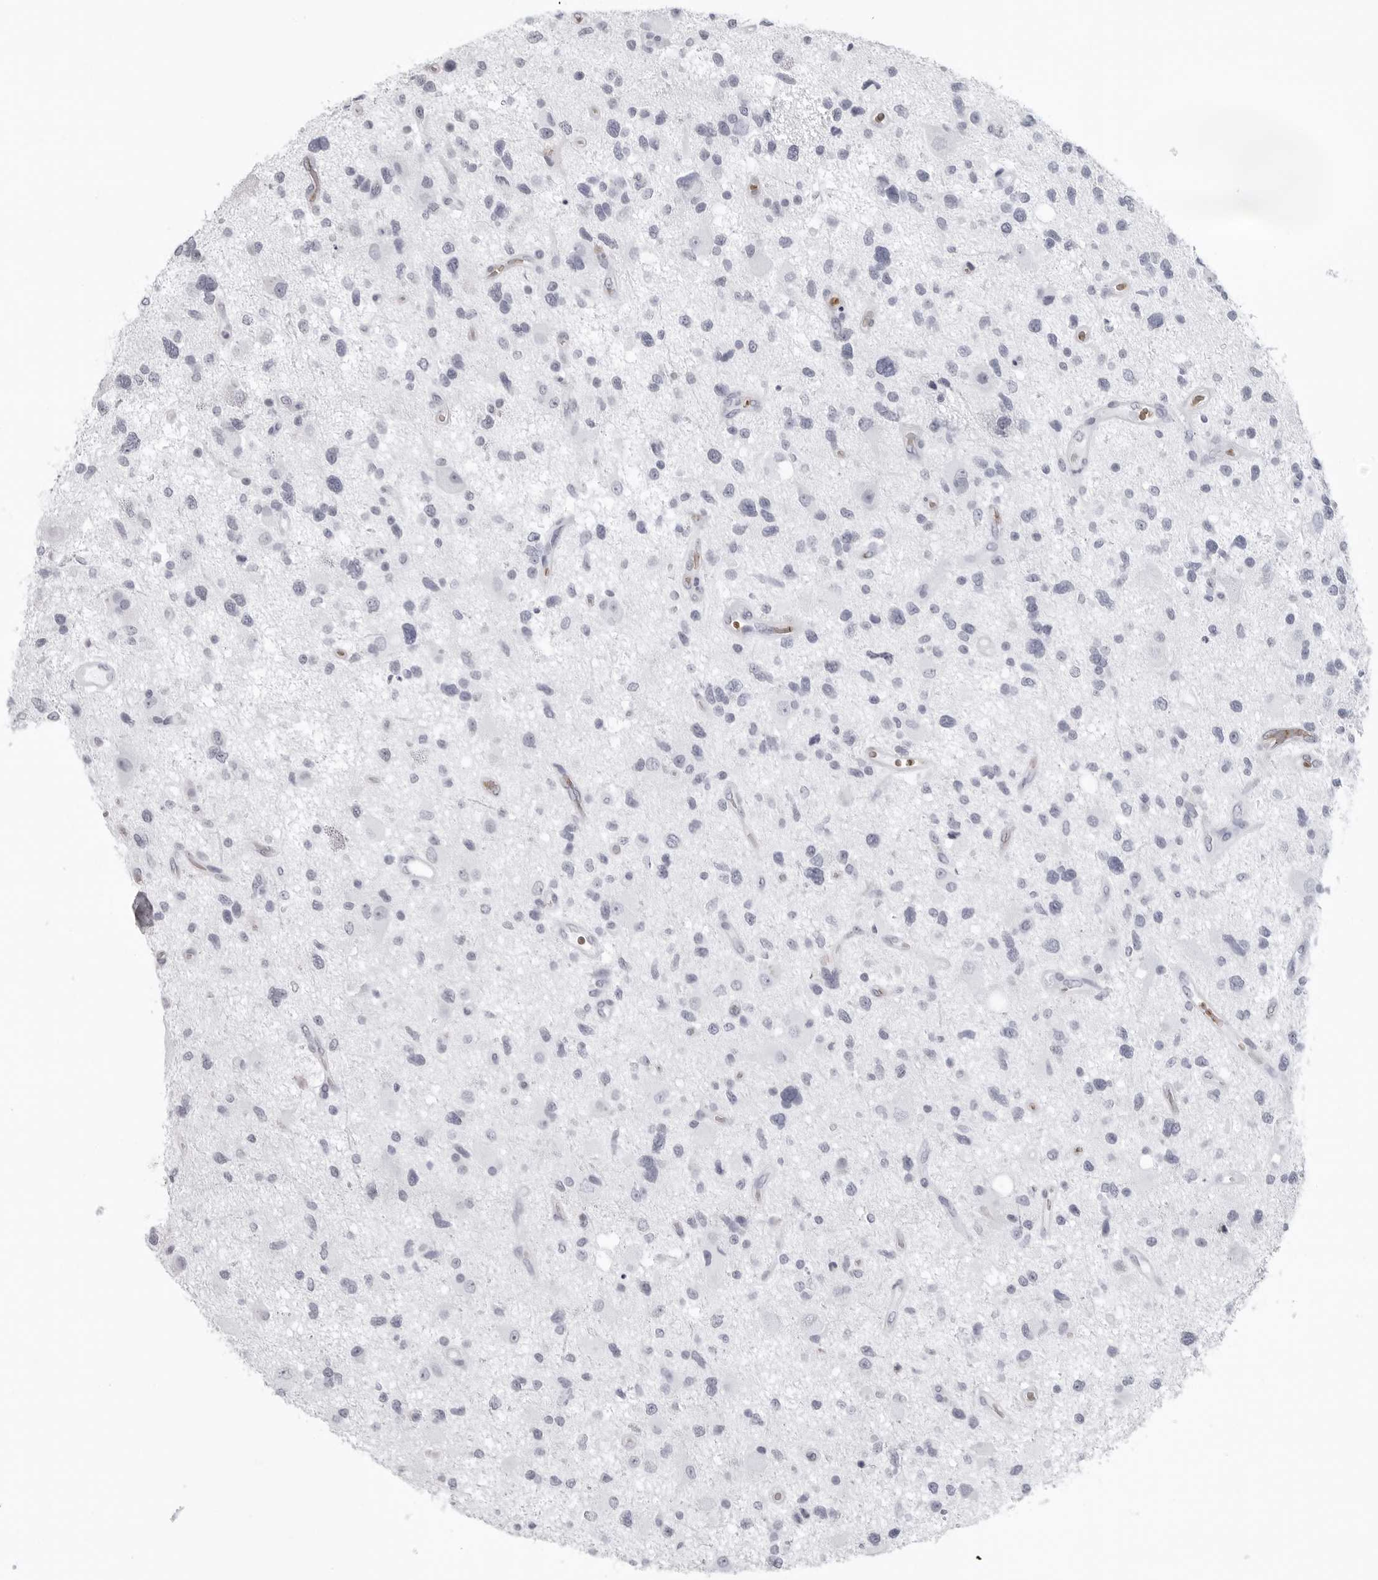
{"staining": {"intensity": "negative", "quantity": "none", "location": "none"}, "tissue": "glioma", "cell_type": "Tumor cells", "image_type": "cancer", "snomed": [{"axis": "morphology", "description": "Glioma, malignant, High grade"}, {"axis": "topography", "description": "Brain"}], "caption": "This photomicrograph is of malignant glioma (high-grade) stained with IHC to label a protein in brown with the nuclei are counter-stained blue. There is no expression in tumor cells.", "gene": "EPB41", "patient": {"sex": "male", "age": 33}}